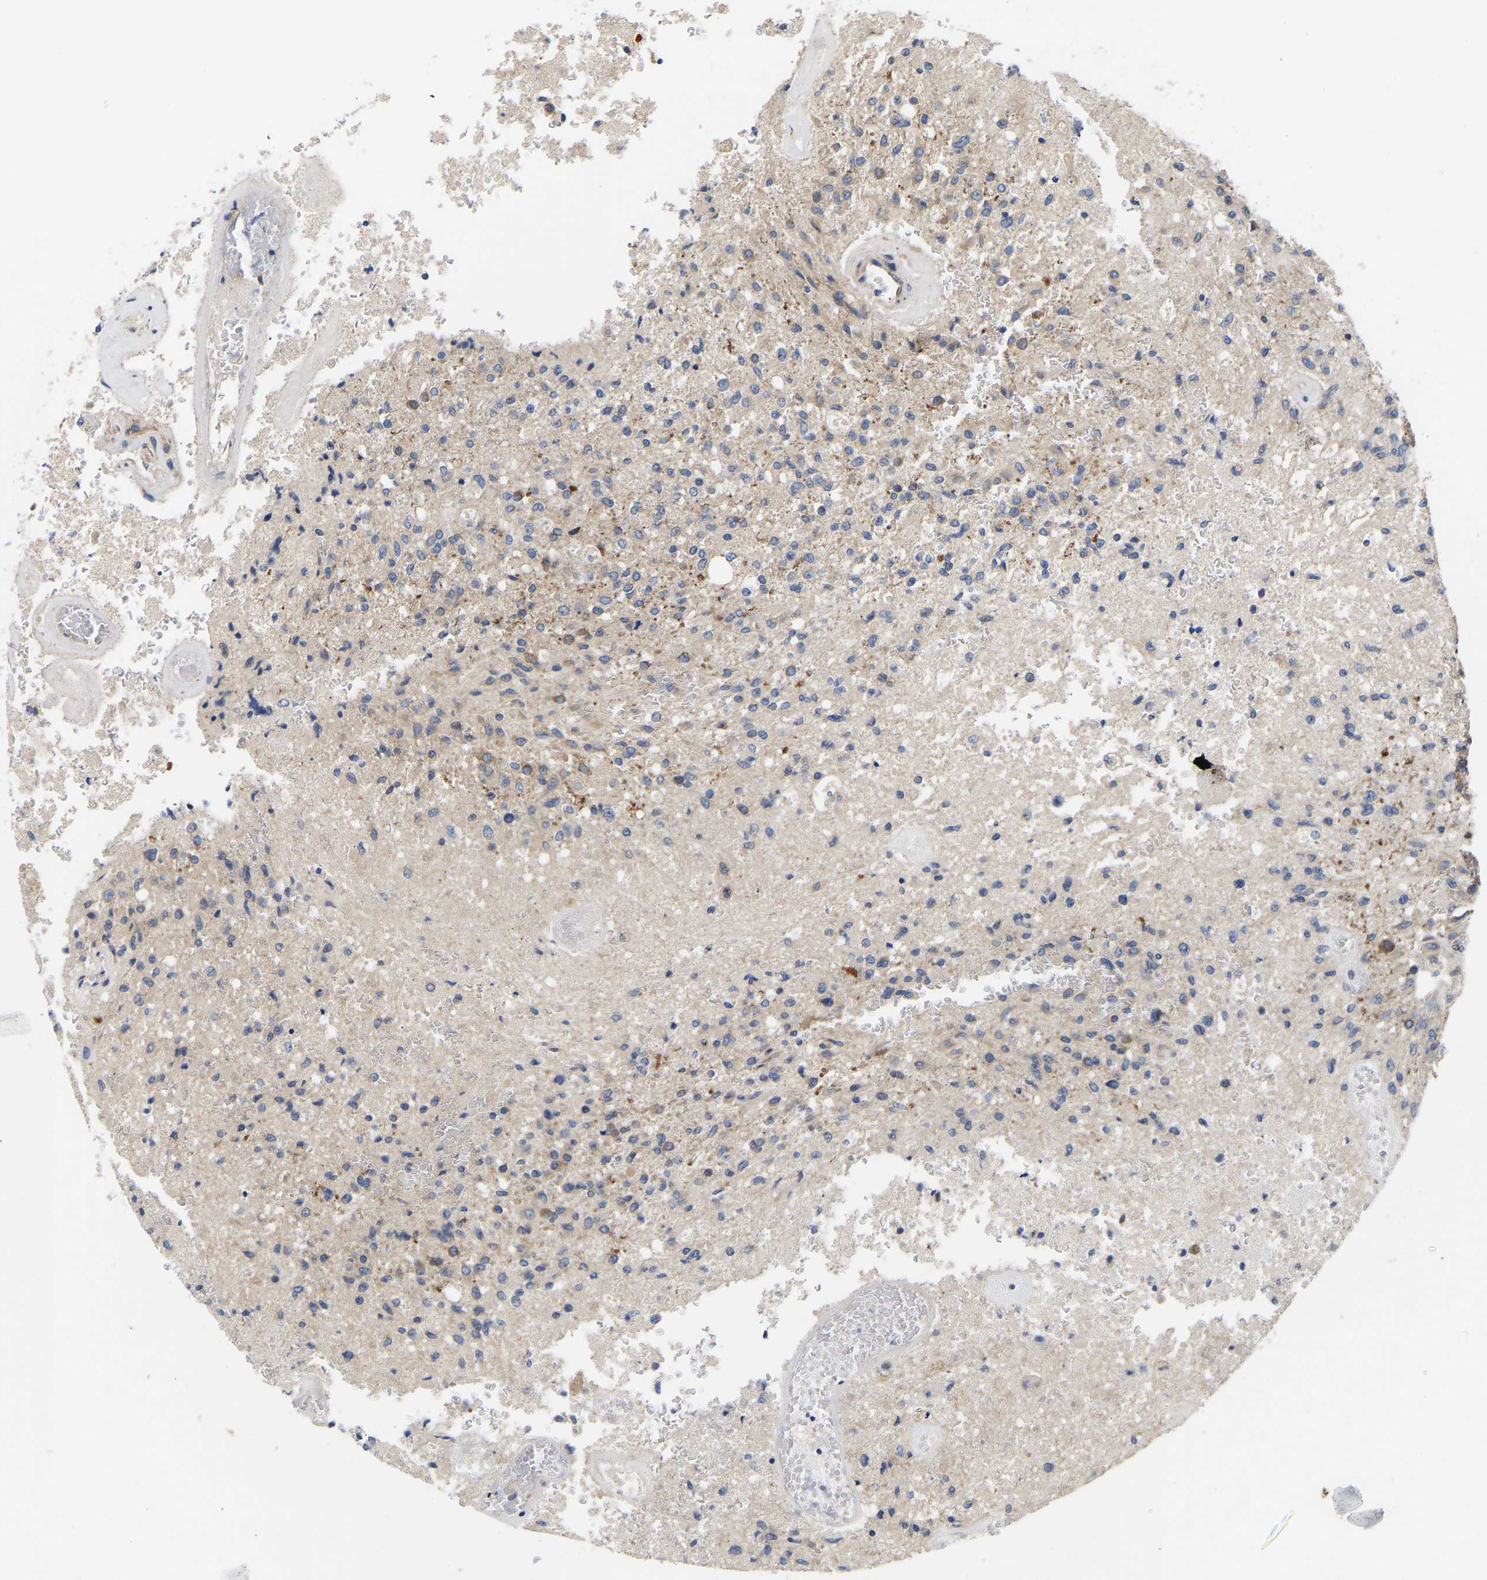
{"staining": {"intensity": "negative", "quantity": "none", "location": "none"}, "tissue": "glioma", "cell_type": "Tumor cells", "image_type": "cancer", "snomed": [{"axis": "morphology", "description": "Normal tissue, NOS"}, {"axis": "morphology", "description": "Glioma, malignant, High grade"}, {"axis": "topography", "description": "Cerebral cortex"}], "caption": "High magnification brightfield microscopy of malignant glioma (high-grade) stained with DAB (3,3'-diaminobenzidine) (brown) and counterstained with hematoxylin (blue): tumor cells show no significant staining. (Brightfield microscopy of DAB (3,3'-diaminobenzidine) immunohistochemistry at high magnification).", "gene": "AIMP2", "patient": {"sex": "male", "age": 77}}